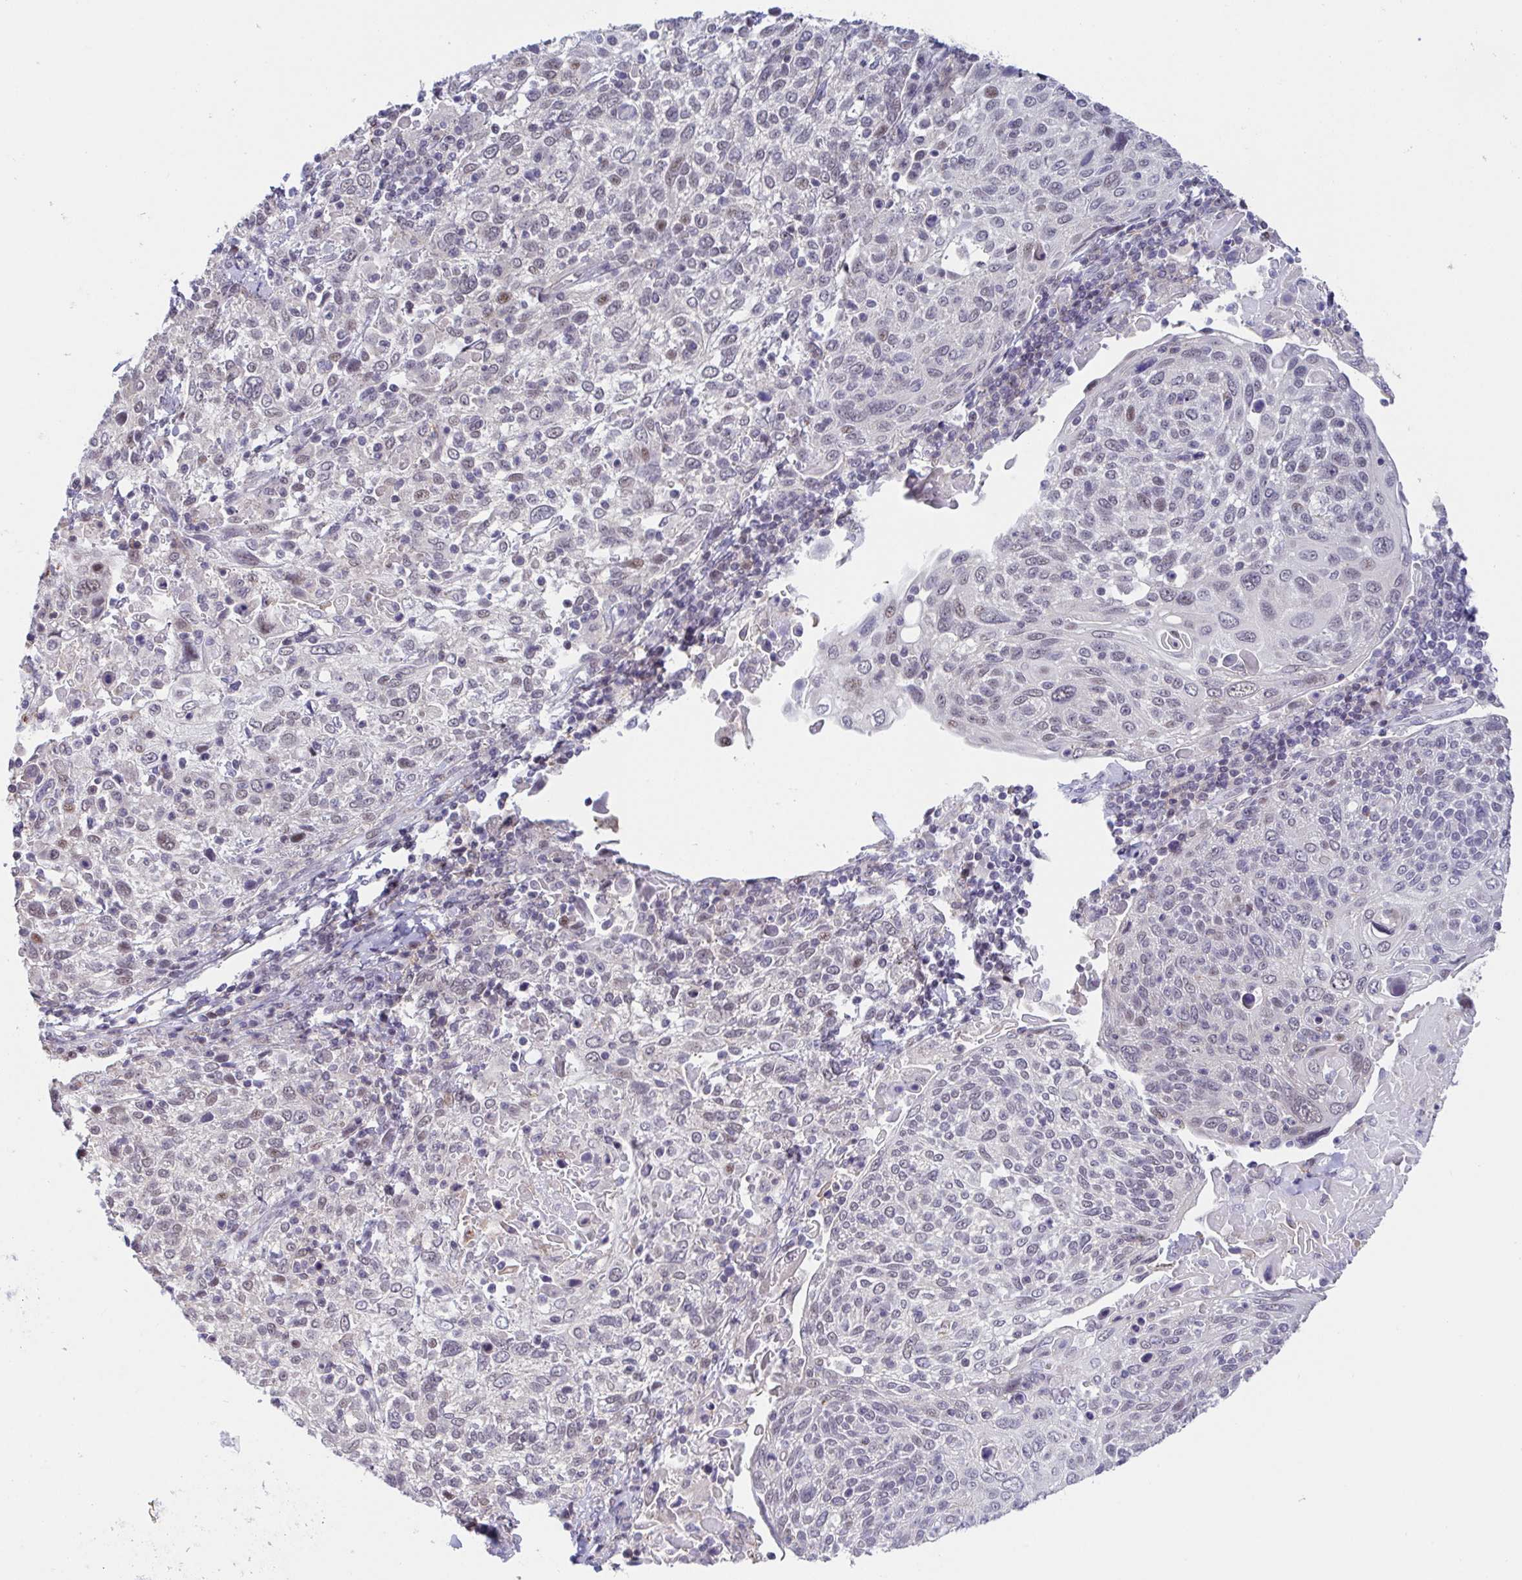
{"staining": {"intensity": "weak", "quantity": "25%-75%", "location": "nuclear"}, "tissue": "cervical cancer", "cell_type": "Tumor cells", "image_type": "cancer", "snomed": [{"axis": "morphology", "description": "Squamous cell carcinoma, NOS"}, {"axis": "topography", "description": "Cervix"}], "caption": "The photomicrograph exhibits a brown stain indicating the presence of a protein in the nuclear of tumor cells in squamous cell carcinoma (cervical).", "gene": "WDR72", "patient": {"sex": "female", "age": 61}}